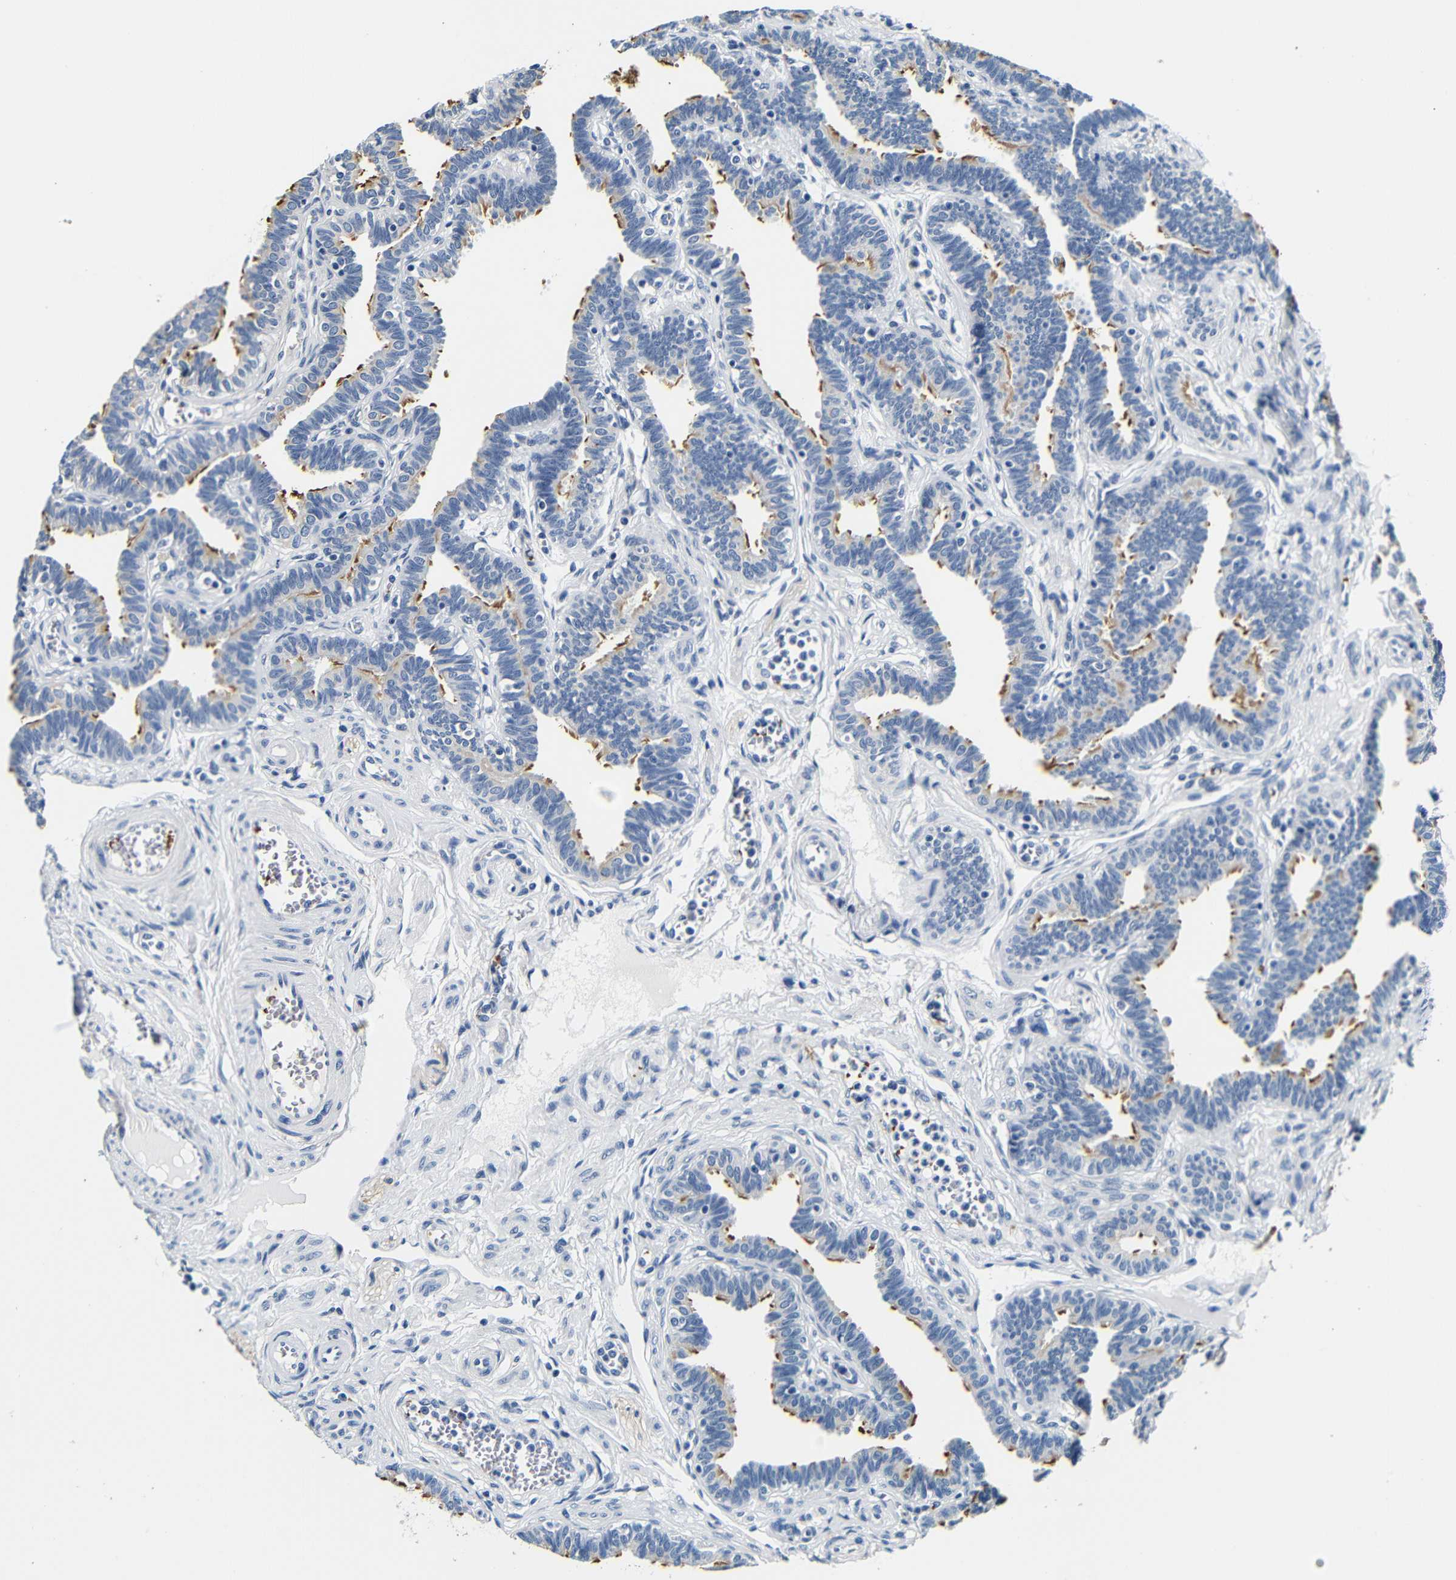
{"staining": {"intensity": "moderate", "quantity": "<25%", "location": "cytoplasmic/membranous"}, "tissue": "fallopian tube", "cell_type": "Glandular cells", "image_type": "normal", "snomed": [{"axis": "morphology", "description": "Normal tissue, NOS"}, {"axis": "topography", "description": "Fallopian tube"}, {"axis": "topography", "description": "Ovary"}], "caption": "Protein staining of unremarkable fallopian tube displays moderate cytoplasmic/membranous staining in approximately <25% of glandular cells.", "gene": "GP1BA", "patient": {"sex": "female", "age": 23}}